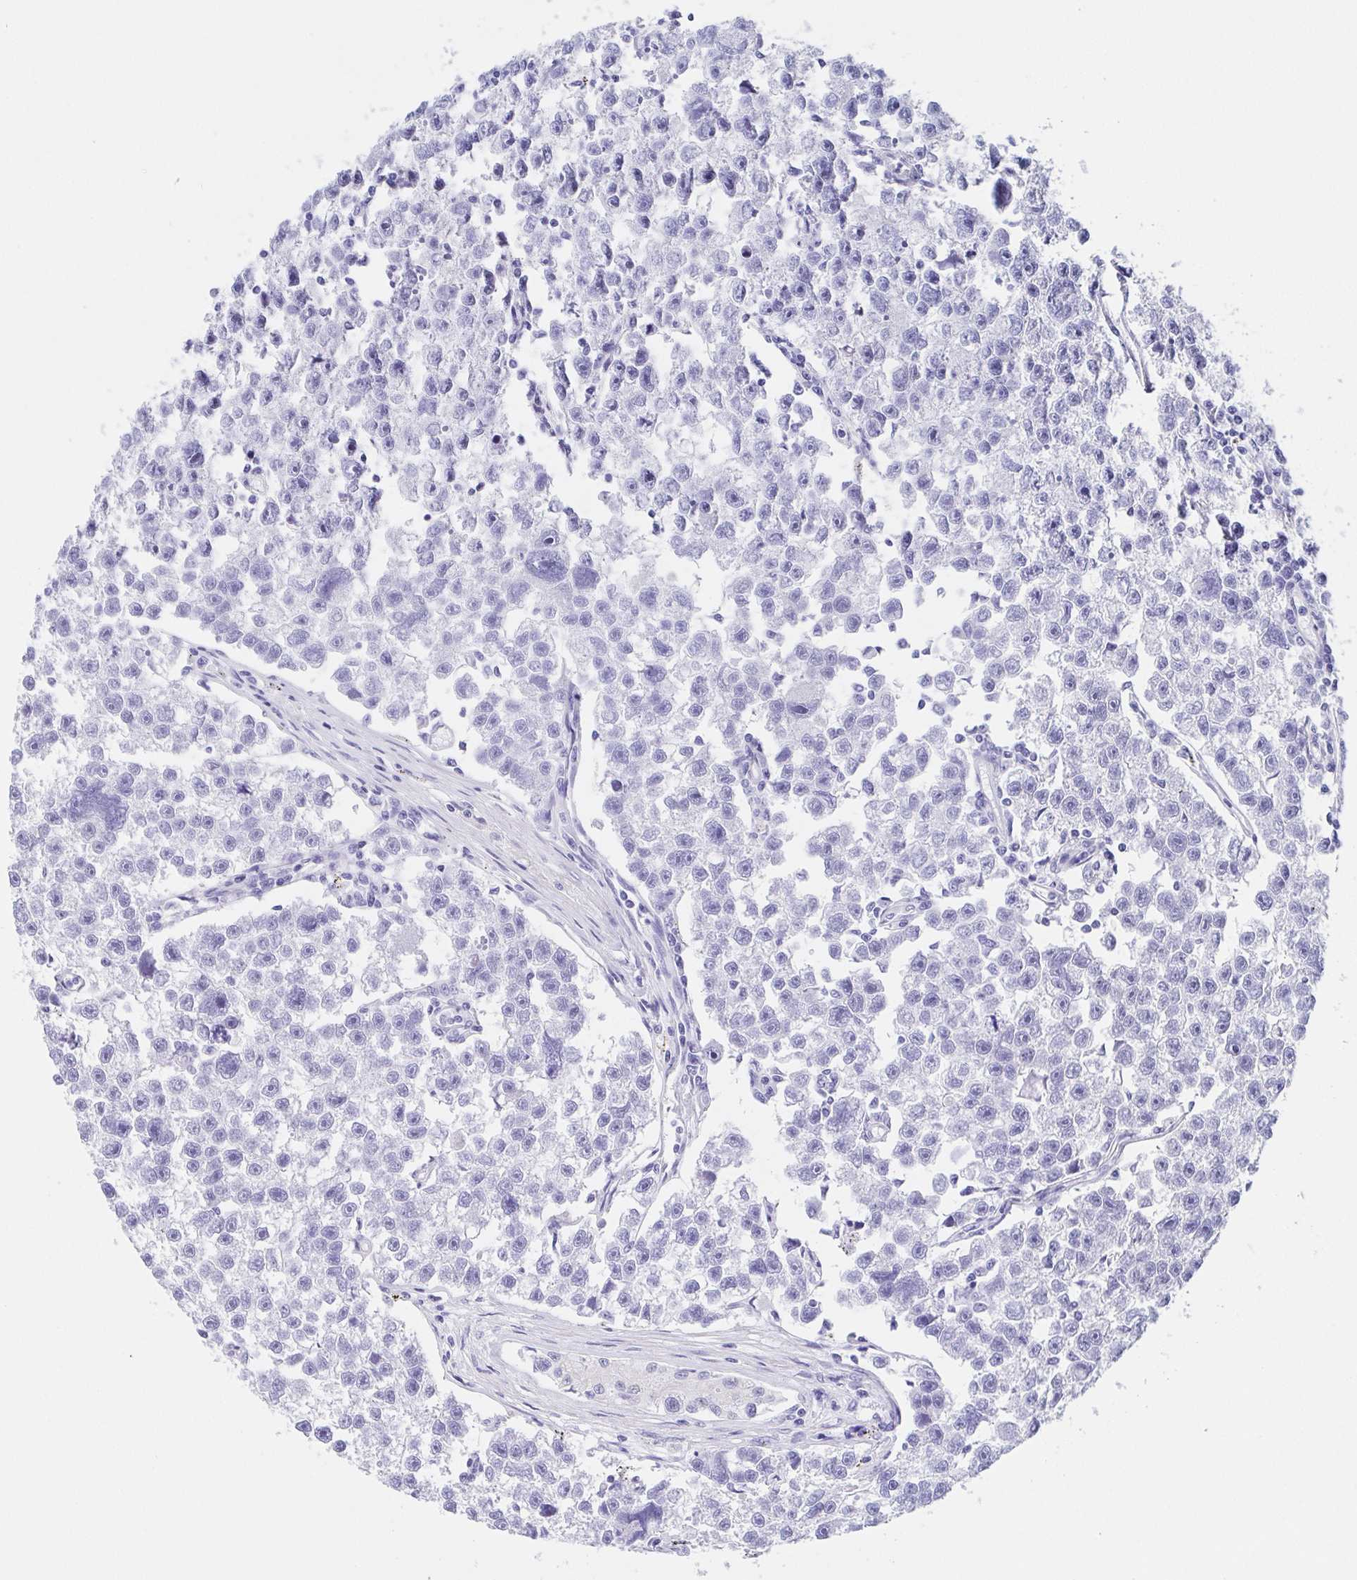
{"staining": {"intensity": "negative", "quantity": "none", "location": "none"}, "tissue": "testis cancer", "cell_type": "Tumor cells", "image_type": "cancer", "snomed": [{"axis": "morphology", "description": "Seminoma, NOS"}, {"axis": "topography", "description": "Testis"}], "caption": "Immunohistochemistry (IHC) histopathology image of testis cancer stained for a protein (brown), which demonstrates no staining in tumor cells. (Immunohistochemistry (IHC), brightfield microscopy, high magnification).", "gene": "SCG3", "patient": {"sex": "male", "age": 26}}